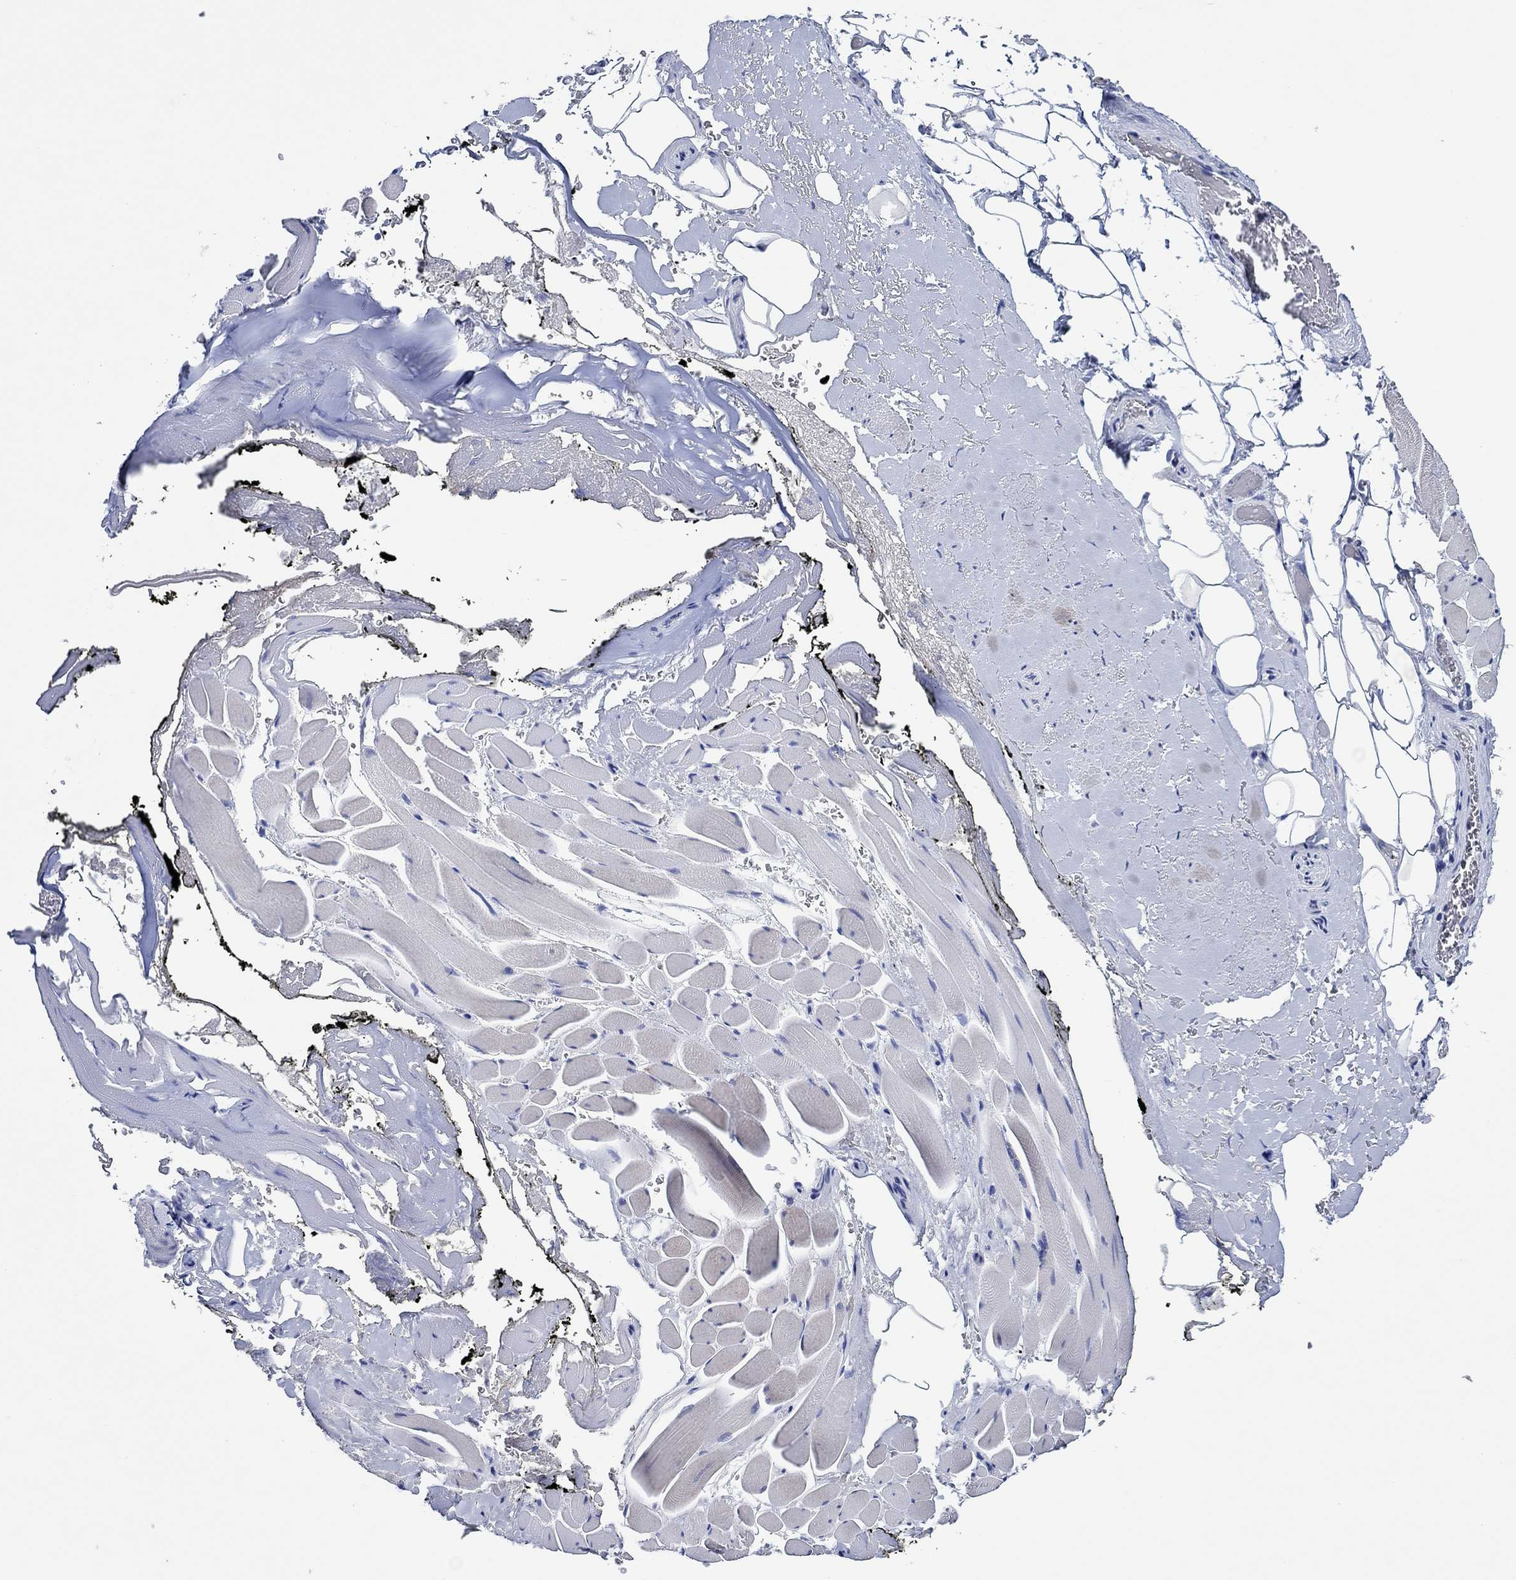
{"staining": {"intensity": "negative", "quantity": "none", "location": "none"}, "tissue": "adipose tissue", "cell_type": "Adipocytes", "image_type": "normal", "snomed": [{"axis": "morphology", "description": "Normal tissue, NOS"}, {"axis": "topography", "description": "Anal"}, {"axis": "topography", "description": "Peripheral nerve tissue"}], "caption": "Protein analysis of benign adipose tissue exhibits no significant expression in adipocytes. The staining was performed using DAB to visualize the protein expression in brown, while the nuclei were stained in blue with hematoxylin (Magnification: 20x).", "gene": "PRRT3", "patient": {"sex": "male", "age": 53}}